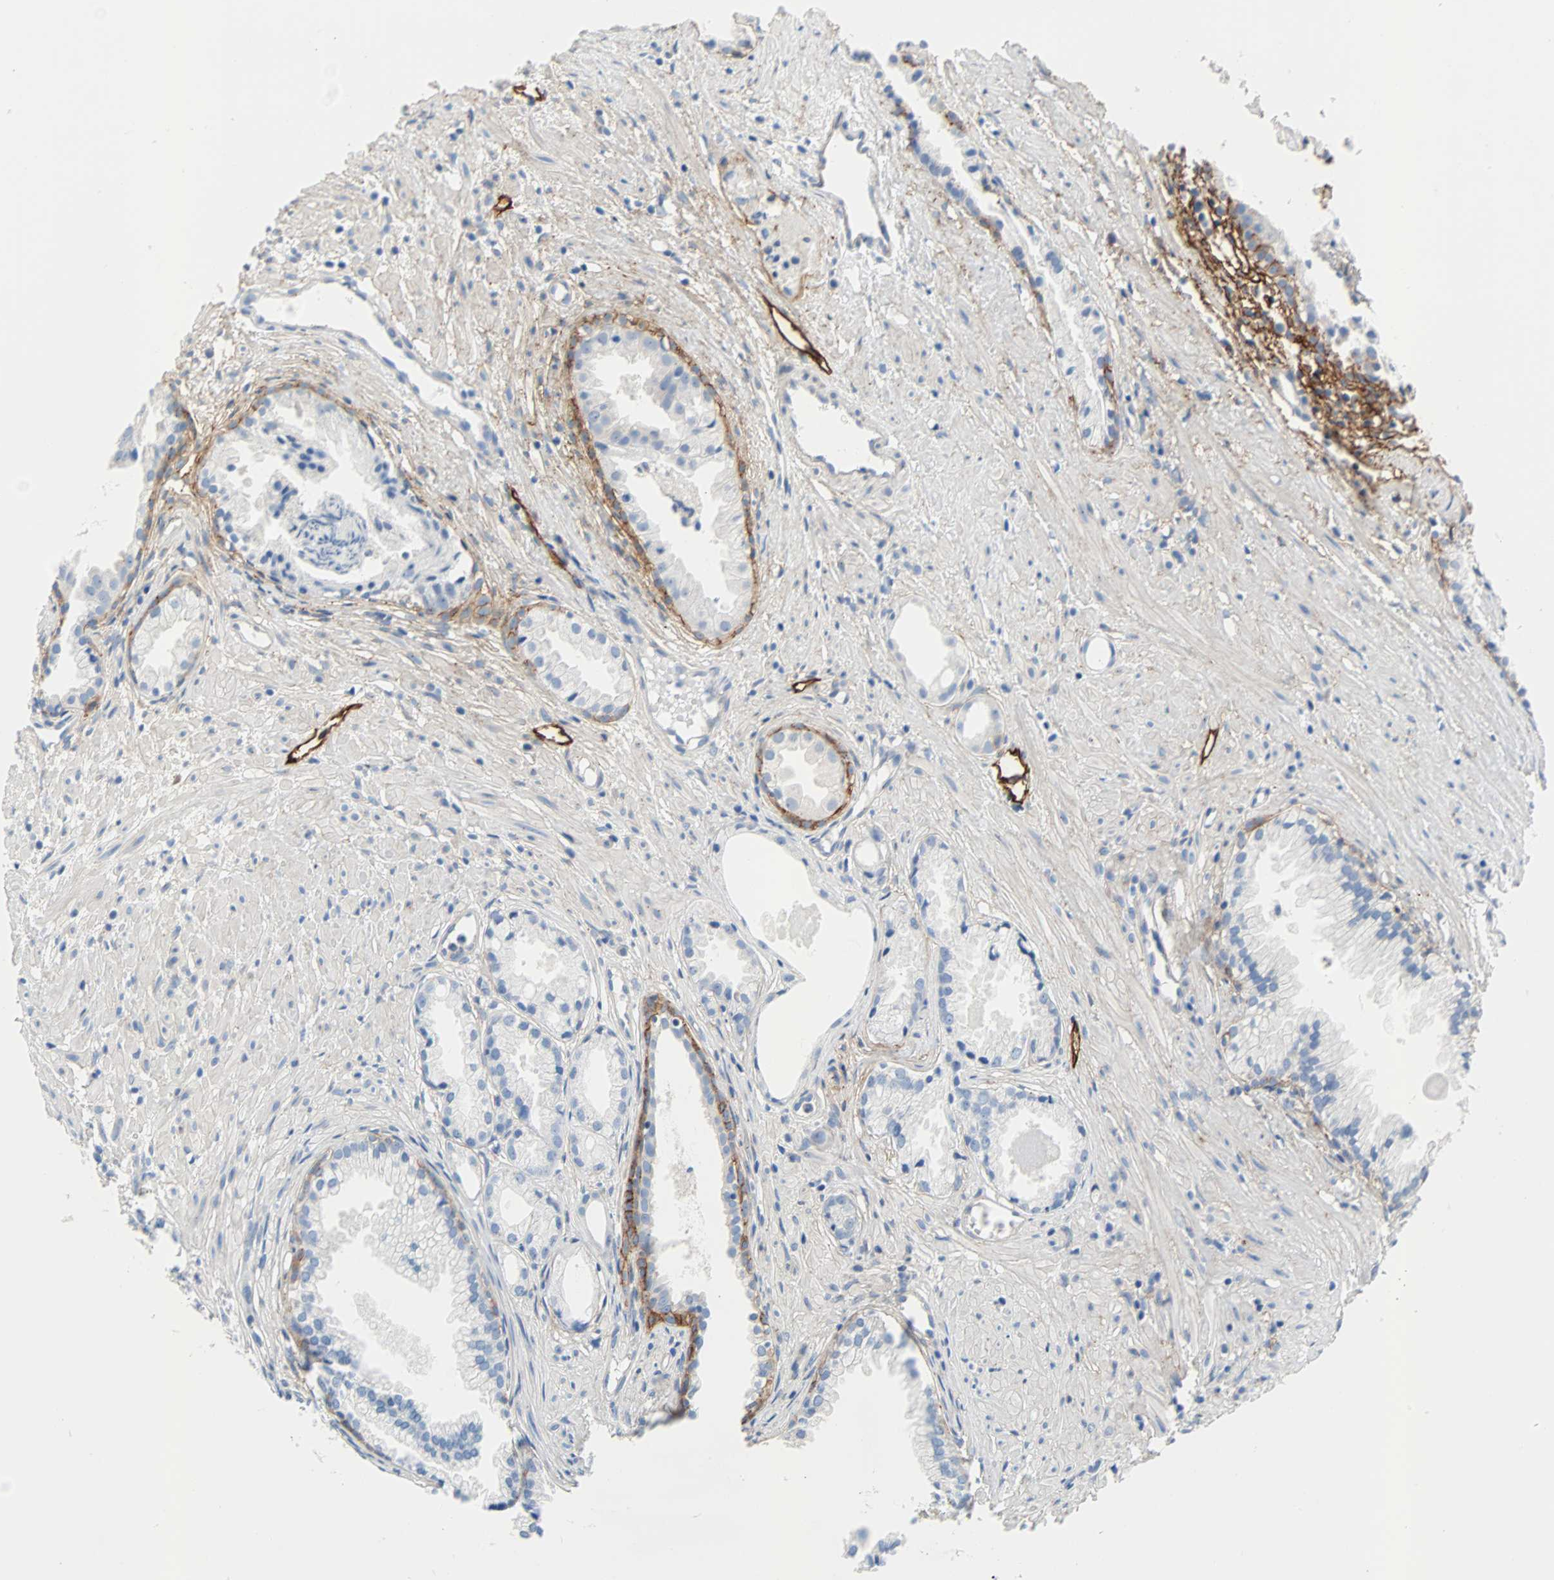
{"staining": {"intensity": "negative", "quantity": "none", "location": "none"}, "tissue": "prostate cancer", "cell_type": "Tumor cells", "image_type": "cancer", "snomed": [{"axis": "morphology", "description": "Adenocarcinoma, Low grade"}, {"axis": "topography", "description": "Prostate"}], "caption": "The micrograph demonstrates no staining of tumor cells in prostate cancer. Brightfield microscopy of immunohistochemistry (IHC) stained with DAB (brown) and hematoxylin (blue), captured at high magnification.", "gene": "PDPN", "patient": {"sex": "male", "age": 72}}